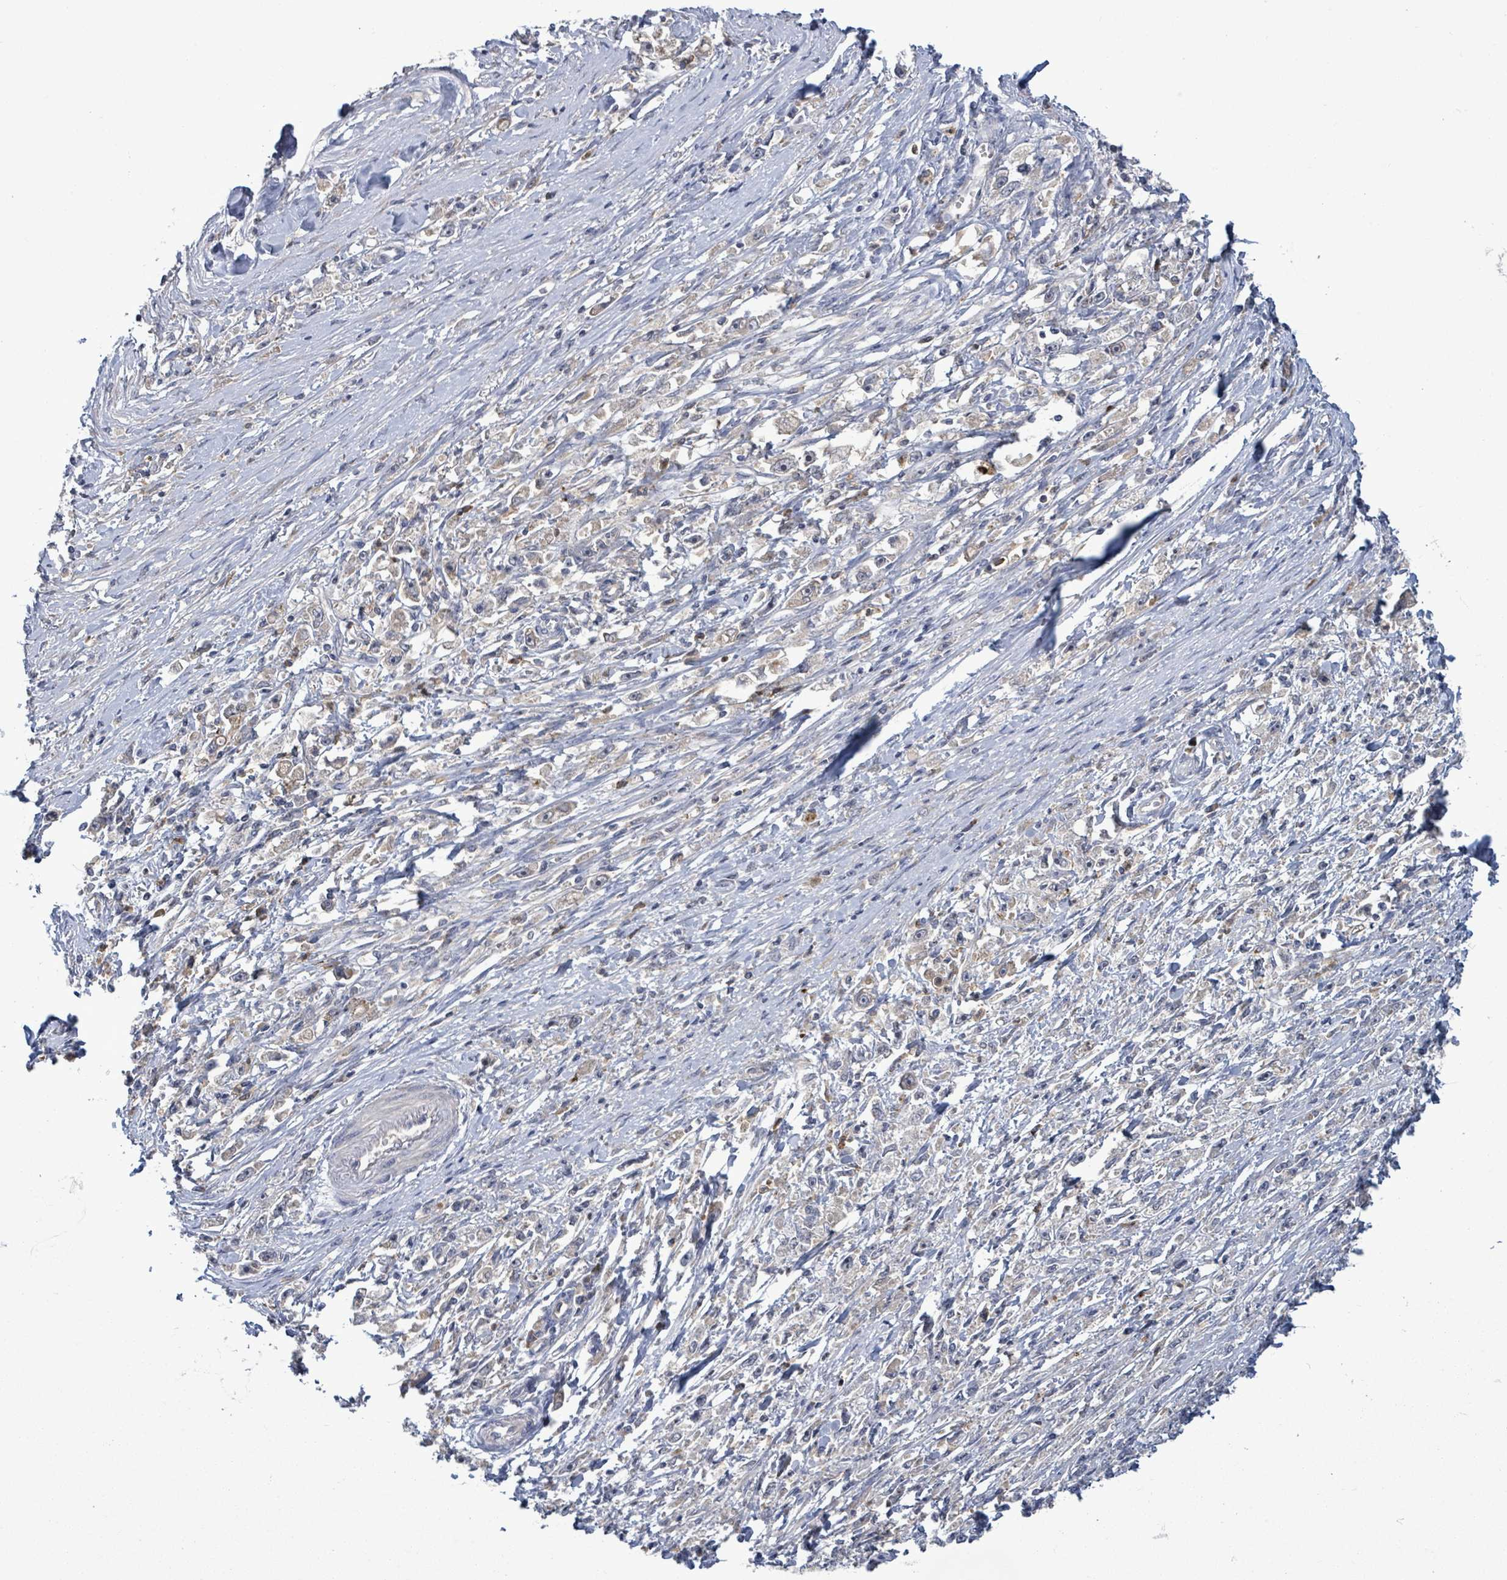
{"staining": {"intensity": "negative", "quantity": "none", "location": "none"}, "tissue": "stomach cancer", "cell_type": "Tumor cells", "image_type": "cancer", "snomed": [{"axis": "morphology", "description": "Adenocarcinoma, NOS"}, {"axis": "topography", "description": "Stomach"}], "caption": "A high-resolution image shows immunohistochemistry staining of stomach cancer (adenocarcinoma), which displays no significant staining in tumor cells.", "gene": "SERPINE3", "patient": {"sex": "female", "age": 59}}